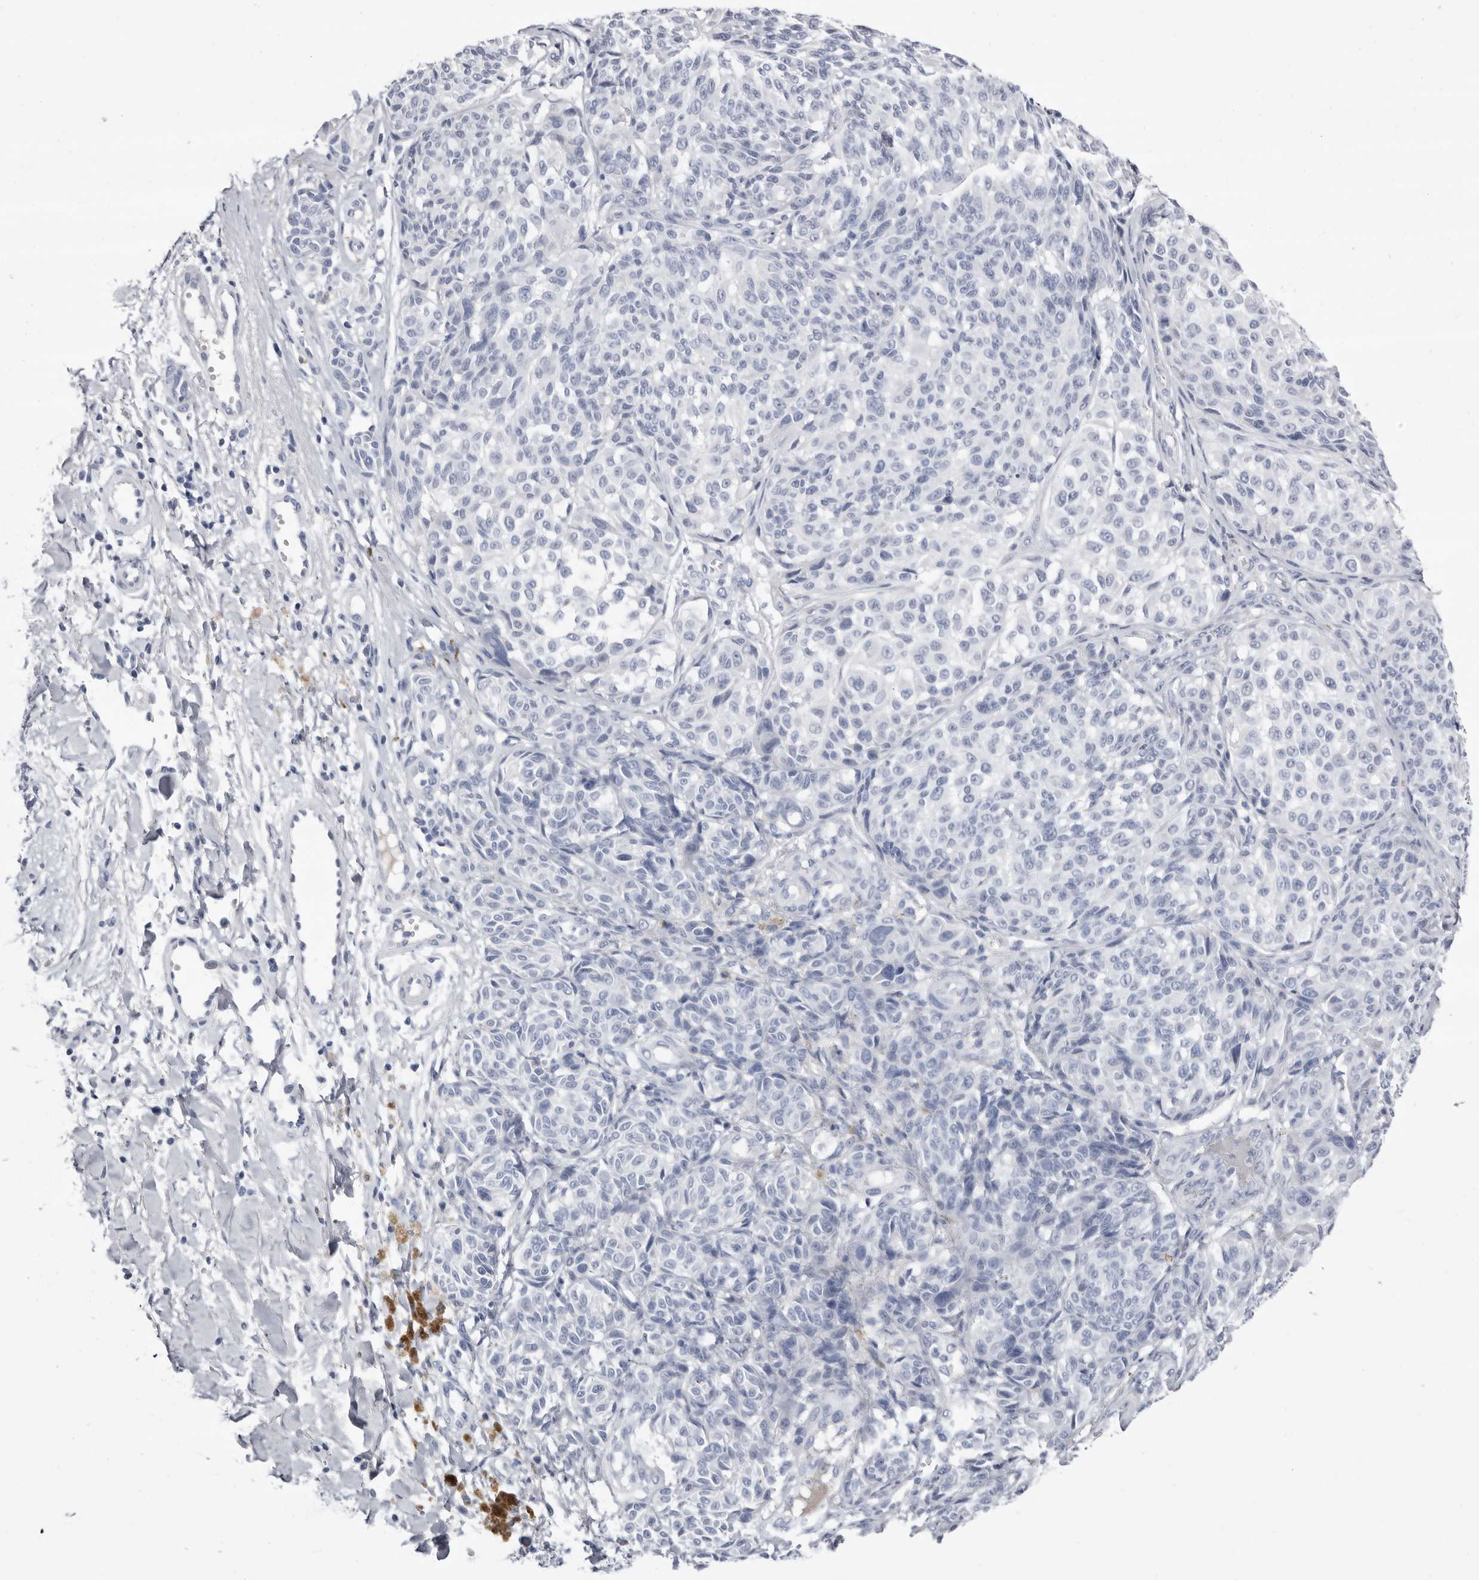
{"staining": {"intensity": "negative", "quantity": "none", "location": "none"}, "tissue": "melanoma", "cell_type": "Tumor cells", "image_type": "cancer", "snomed": [{"axis": "morphology", "description": "Malignant melanoma, NOS"}, {"axis": "topography", "description": "Skin"}], "caption": "The immunohistochemistry (IHC) histopathology image has no significant staining in tumor cells of malignant melanoma tissue.", "gene": "LPO", "patient": {"sex": "male", "age": 83}}